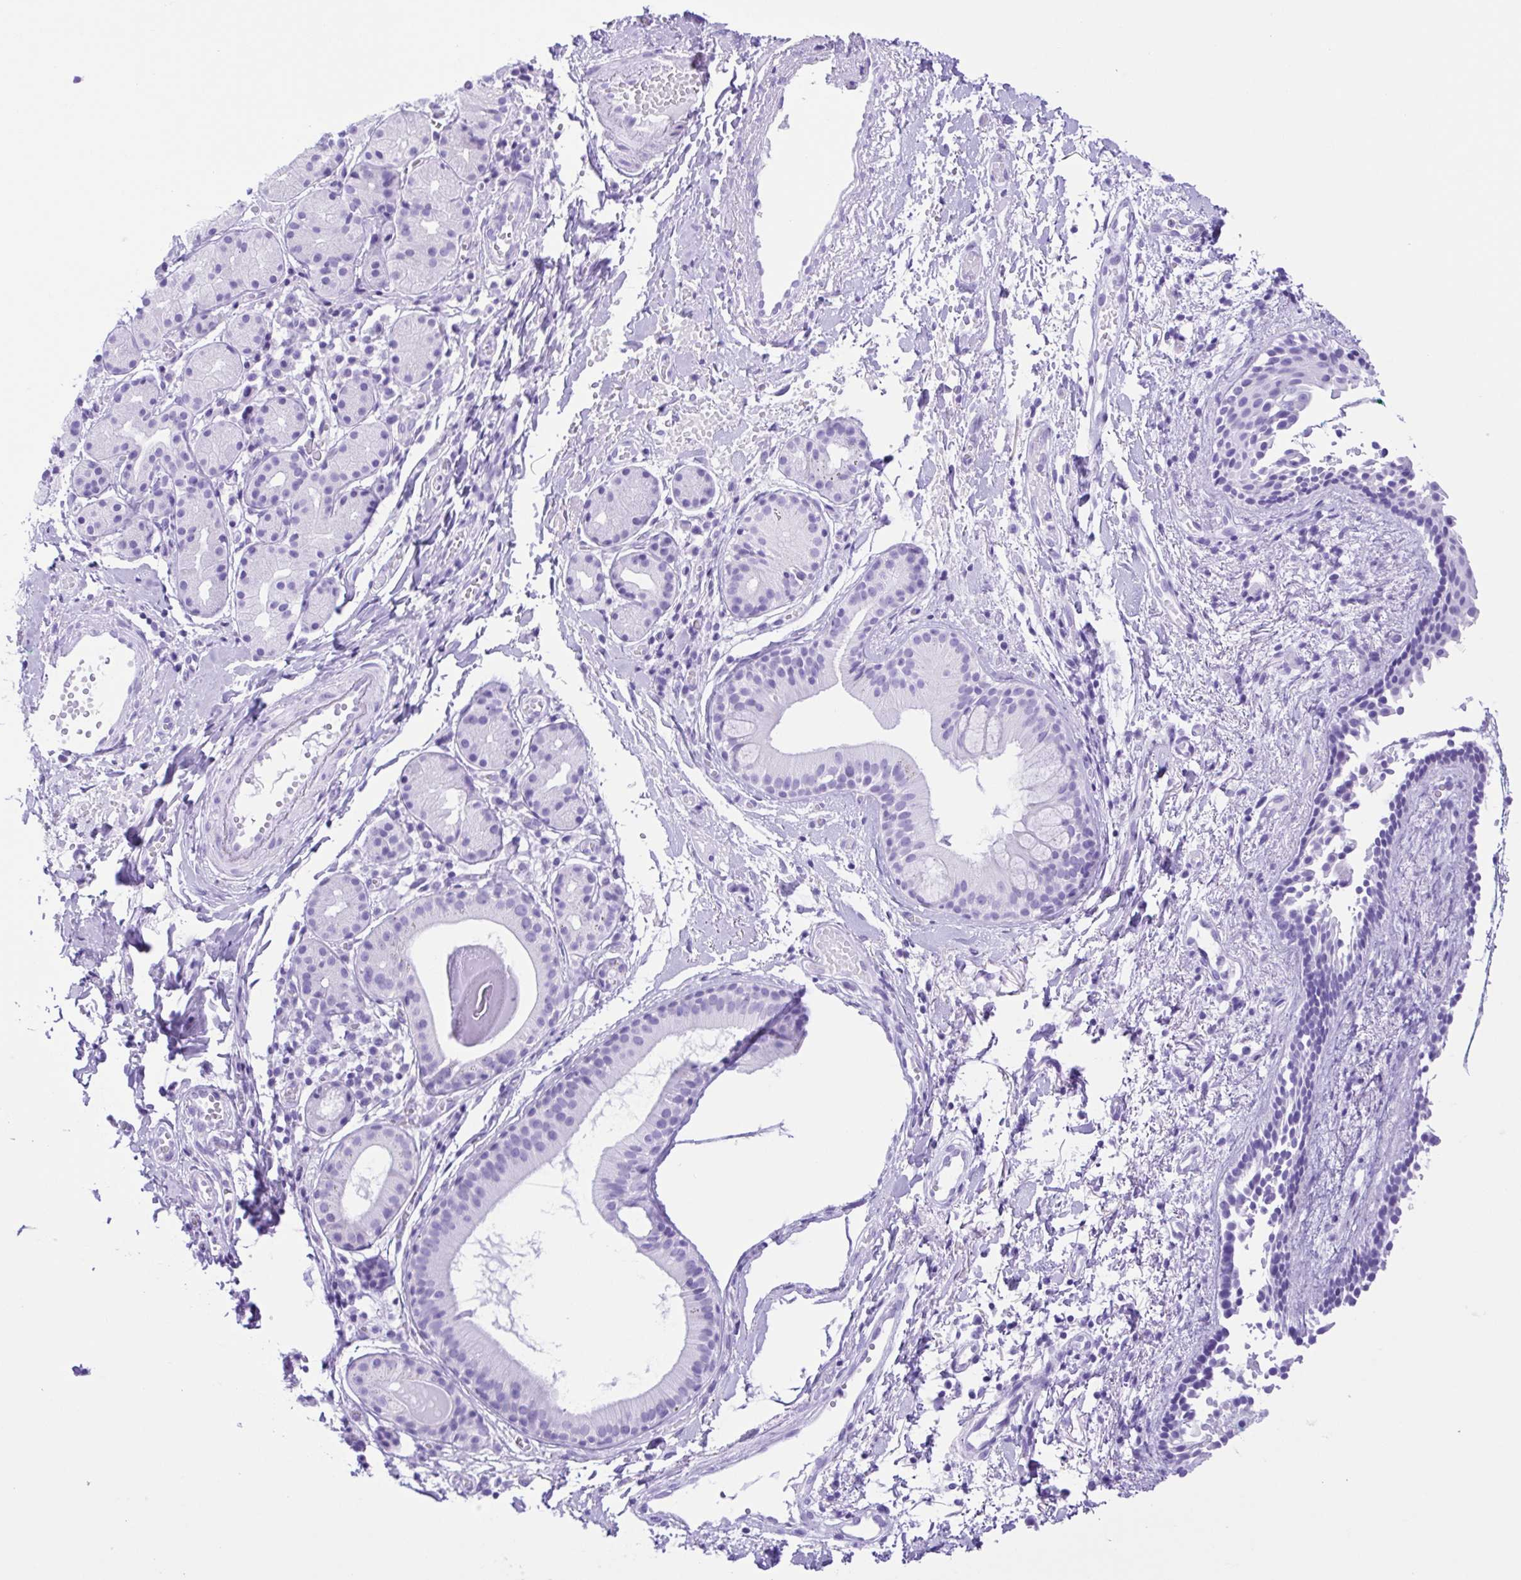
{"staining": {"intensity": "negative", "quantity": "none", "location": "none"}, "tissue": "nasopharynx", "cell_type": "Respiratory epithelial cells", "image_type": "normal", "snomed": [{"axis": "morphology", "description": "Normal tissue, NOS"}, {"axis": "morphology", "description": "Basal cell carcinoma"}, {"axis": "topography", "description": "Cartilage tissue"}, {"axis": "topography", "description": "Nasopharynx"}, {"axis": "topography", "description": "Oral tissue"}], "caption": "The image displays no staining of respiratory epithelial cells in normal nasopharynx. (Stains: DAB (3,3'-diaminobenzidine) immunohistochemistry (IHC) with hematoxylin counter stain, Microscopy: brightfield microscopy at high magnification).", "gene": "ERP27", "patient": {"sex": "female", "age": 77}}